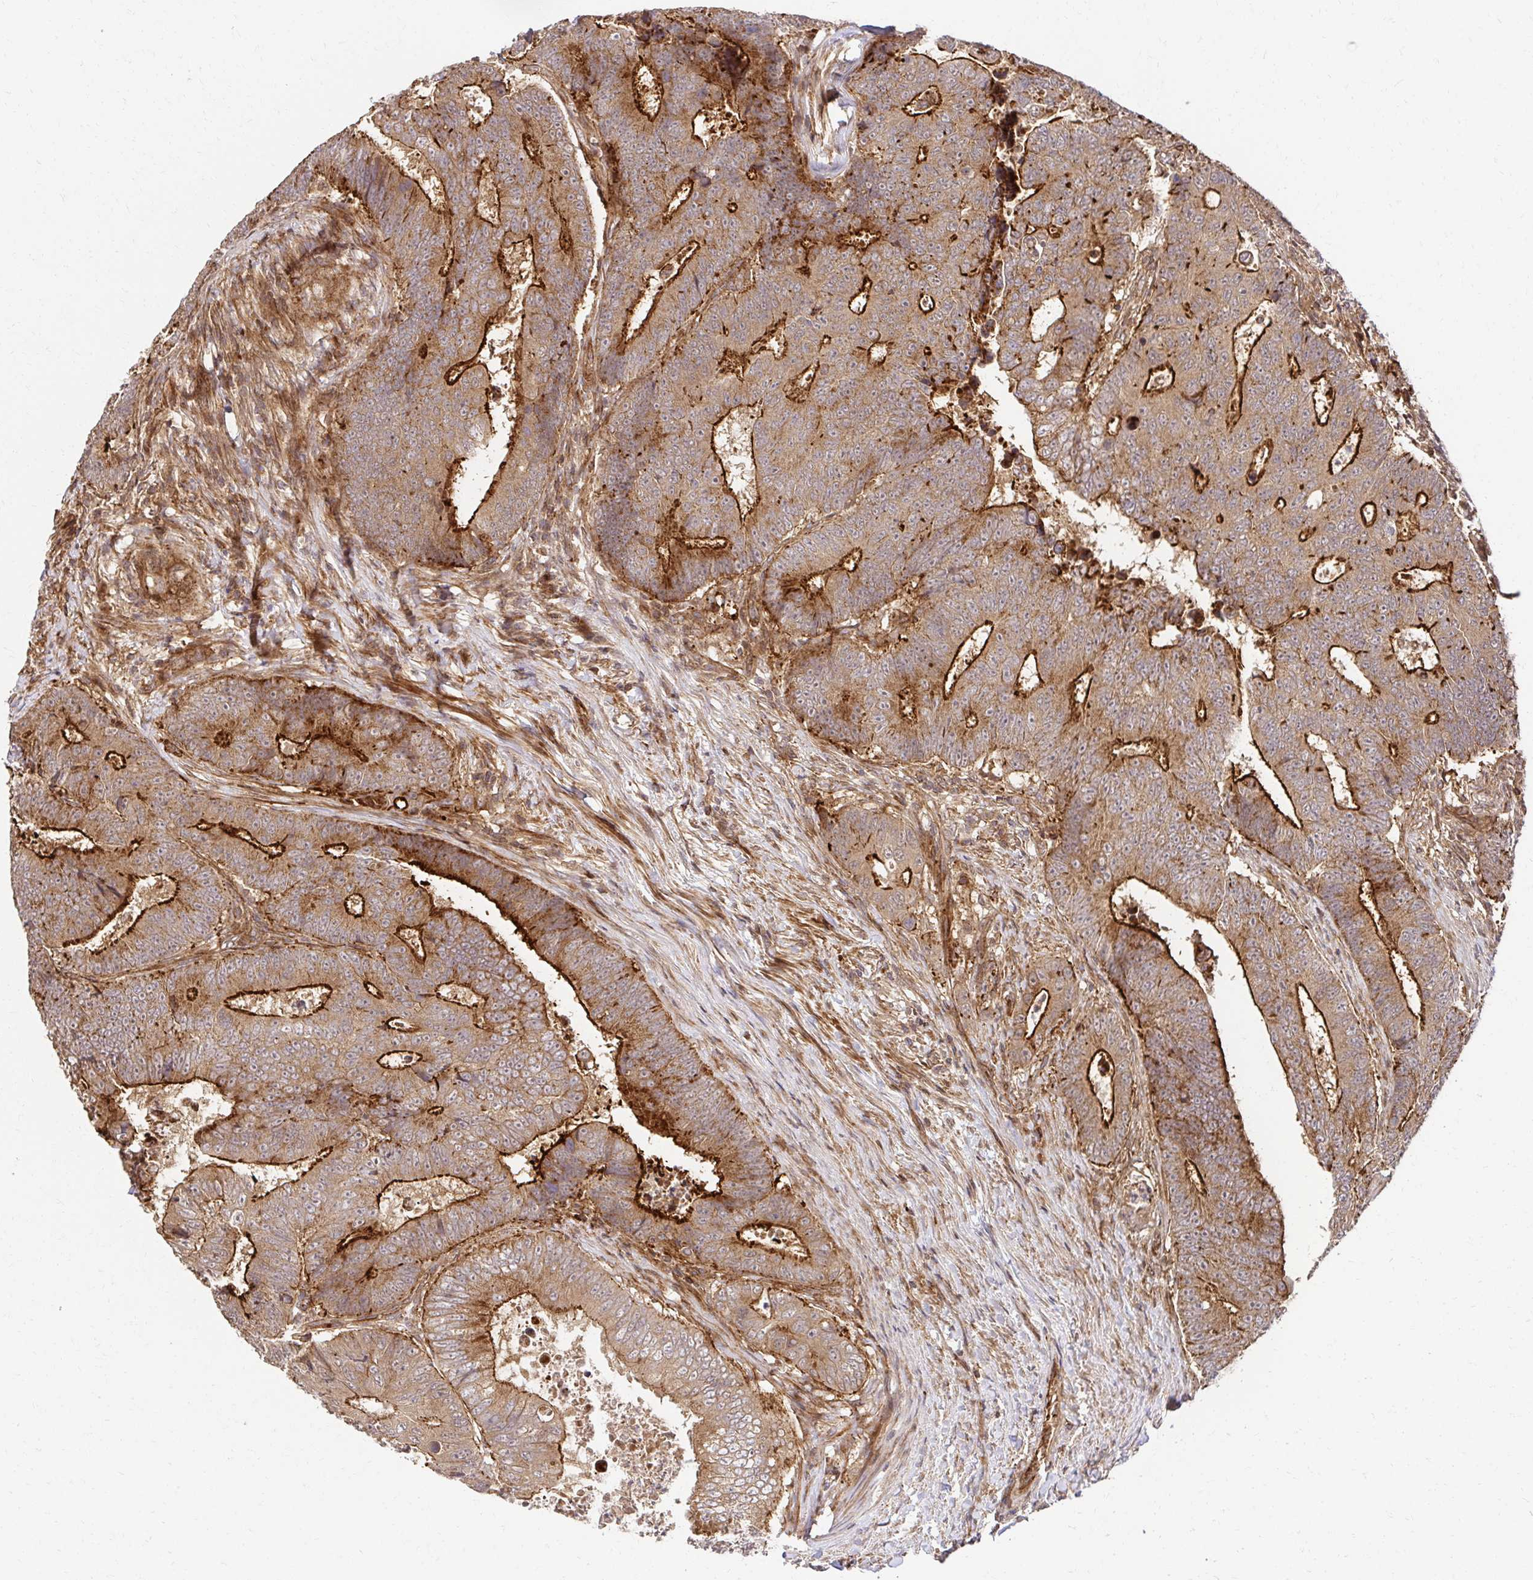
{"staining": {"intensity": "strong", "quantity": "25%-75%", "location": "cytoplasmic/membranous"}, "tissue": "colorectal cancer", "cell_type": "Tumor cells", "image_type": "cancer", "snomed": [{"axis": "morphology", "description": "Adenocarcinoma, NOS"}, {"axis": "topography", "description": "Colon"}], "caption": "Immunohistochemical staining of adenocarcinoma (colorectal) reveals high levels of strong cytoplasmic/membranous protein positivity in about 25%-75% of tumor cells.", "gene": "PSMA4", "patient": {"sex": "female", "age": 48}}